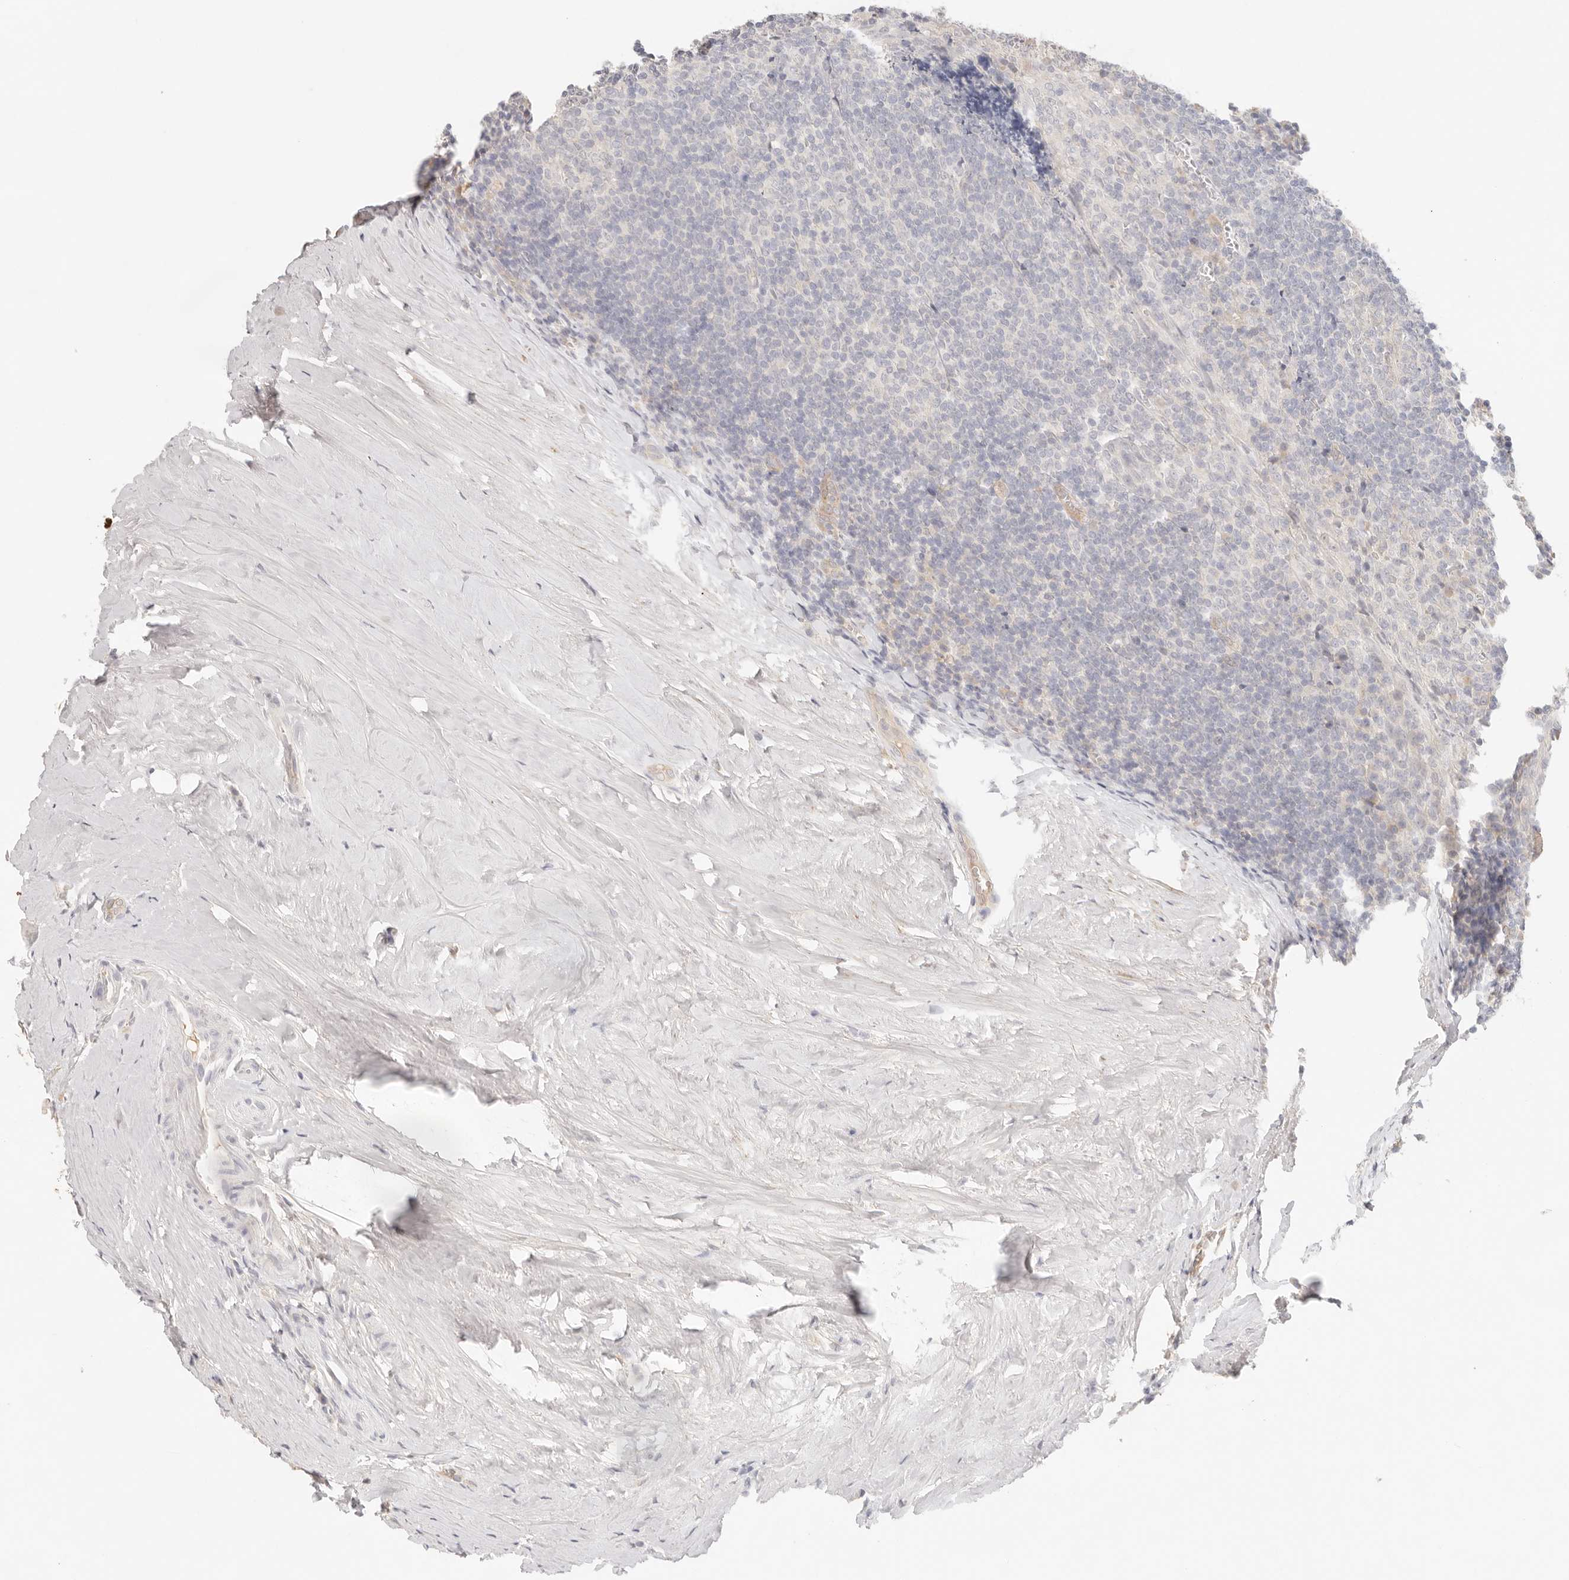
{"staining": {"intensity": "negative", "quantity": "none", "location": "none"}, "tissue": "tonsil", "cell_type": "Germinal center cells", "image_type": "normal", "snomed": [{"axis": "morphology", "description": "Normal tissue, NOS"}, {"axis": "topography", "description": "Tonsil"}], "caption": "Germinal center cells show no significant positivity in normal tonsil.", "gene": "SPHK1", "patient": {"sex": "male", "age": 37}}